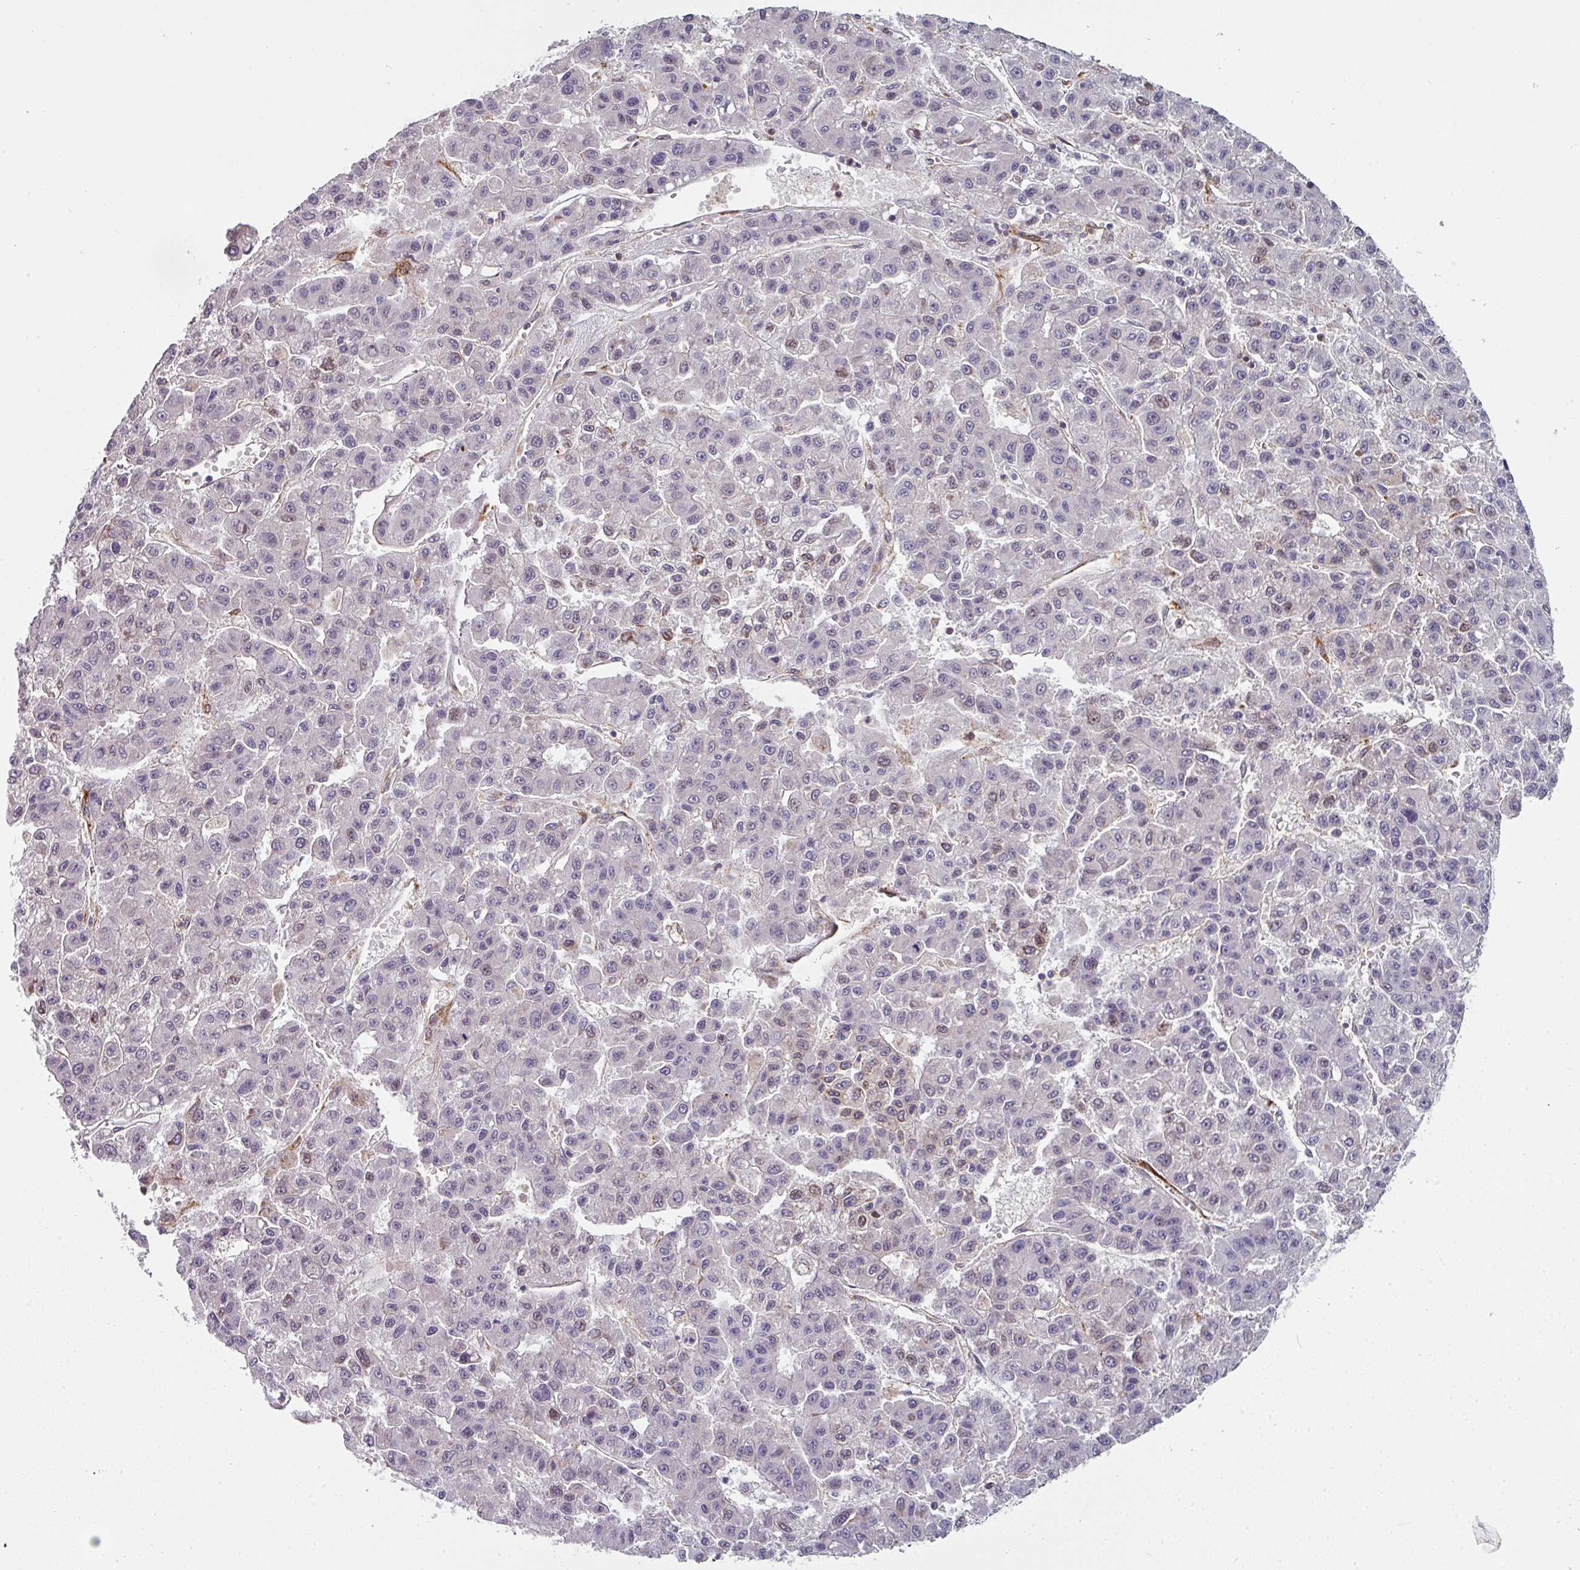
{"staining": {"intensity": "weak", "quantity": "<25%", "location": "nuclear"}, "tissue": "liver cancer", "cell_type": "Tumor cells", "image_type": "cancer", "snomed": [{"axis": "morphology", "description": "Carcinoma, Hepatocellular, NOS"}, {"axis": "topography", "description": "Liver"}], "caption": "Liver cancer (hepatocellular carcinoma) was stained to show a protein in brown. There is no significant expression in tumor cells.", "gene": "BEND5", "patient": {"sex": "male", "age": 70}}